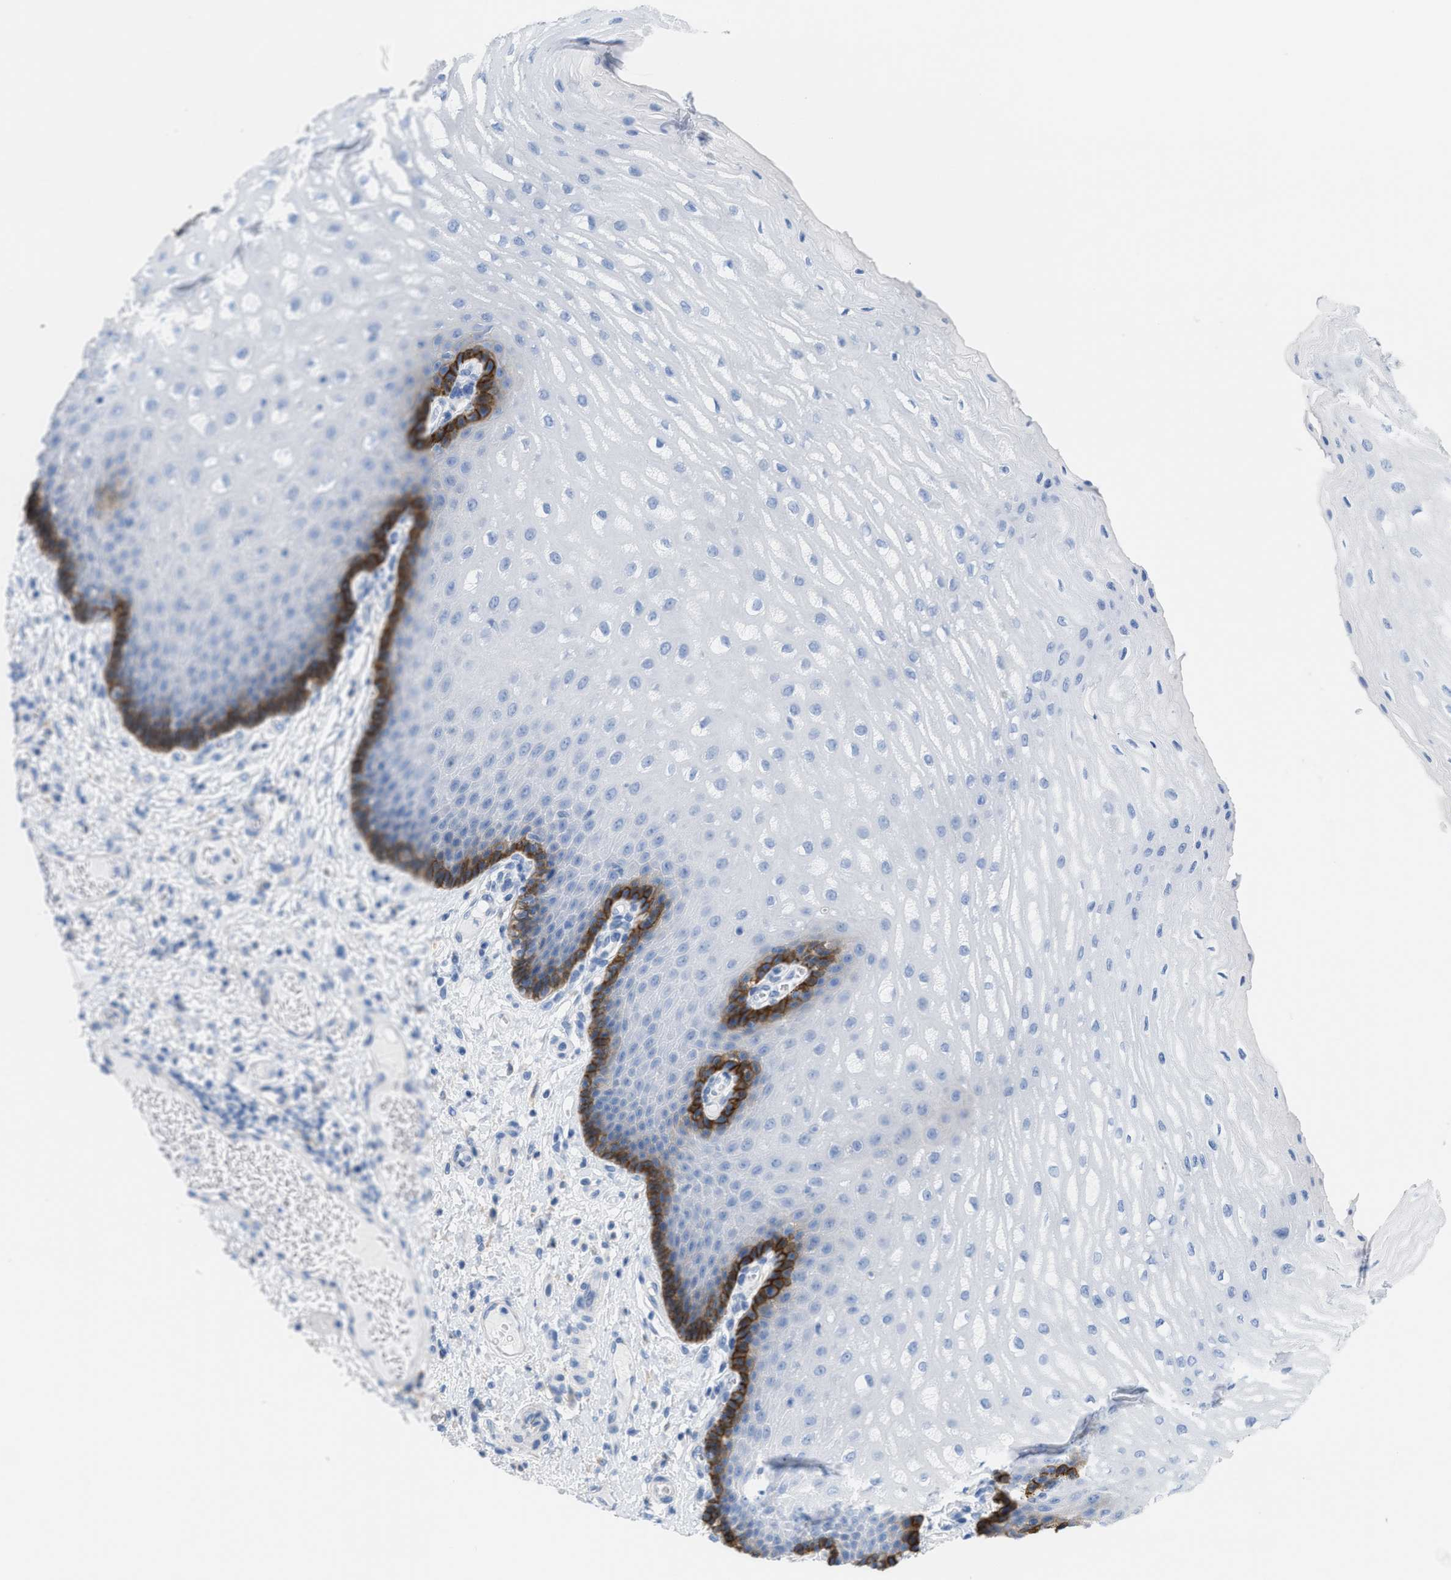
{"staining": {"intensity": "strong", "quantity": "<25%", "location": "cytoplasmic/membranous"}, "tissue": "esophagus", "cell_type": "Squamous epithelial cells", "image_type": "normal", "snomed": [{"axis": "morphology", "description": "Normal tissue, NOS"}, {"axis": "topography", "description": "Esophagus"}], "caption": "Immunohistochemistry (DAB) staining of unremarkable human esophagus shows strong cytoplasmic/membranous protein positivity in approximately <25% of squamous epithelial cells. Nuclei are stained in blue.", "gene": "SLC3A2", "patient": {"sex": "male", "age": 54}}